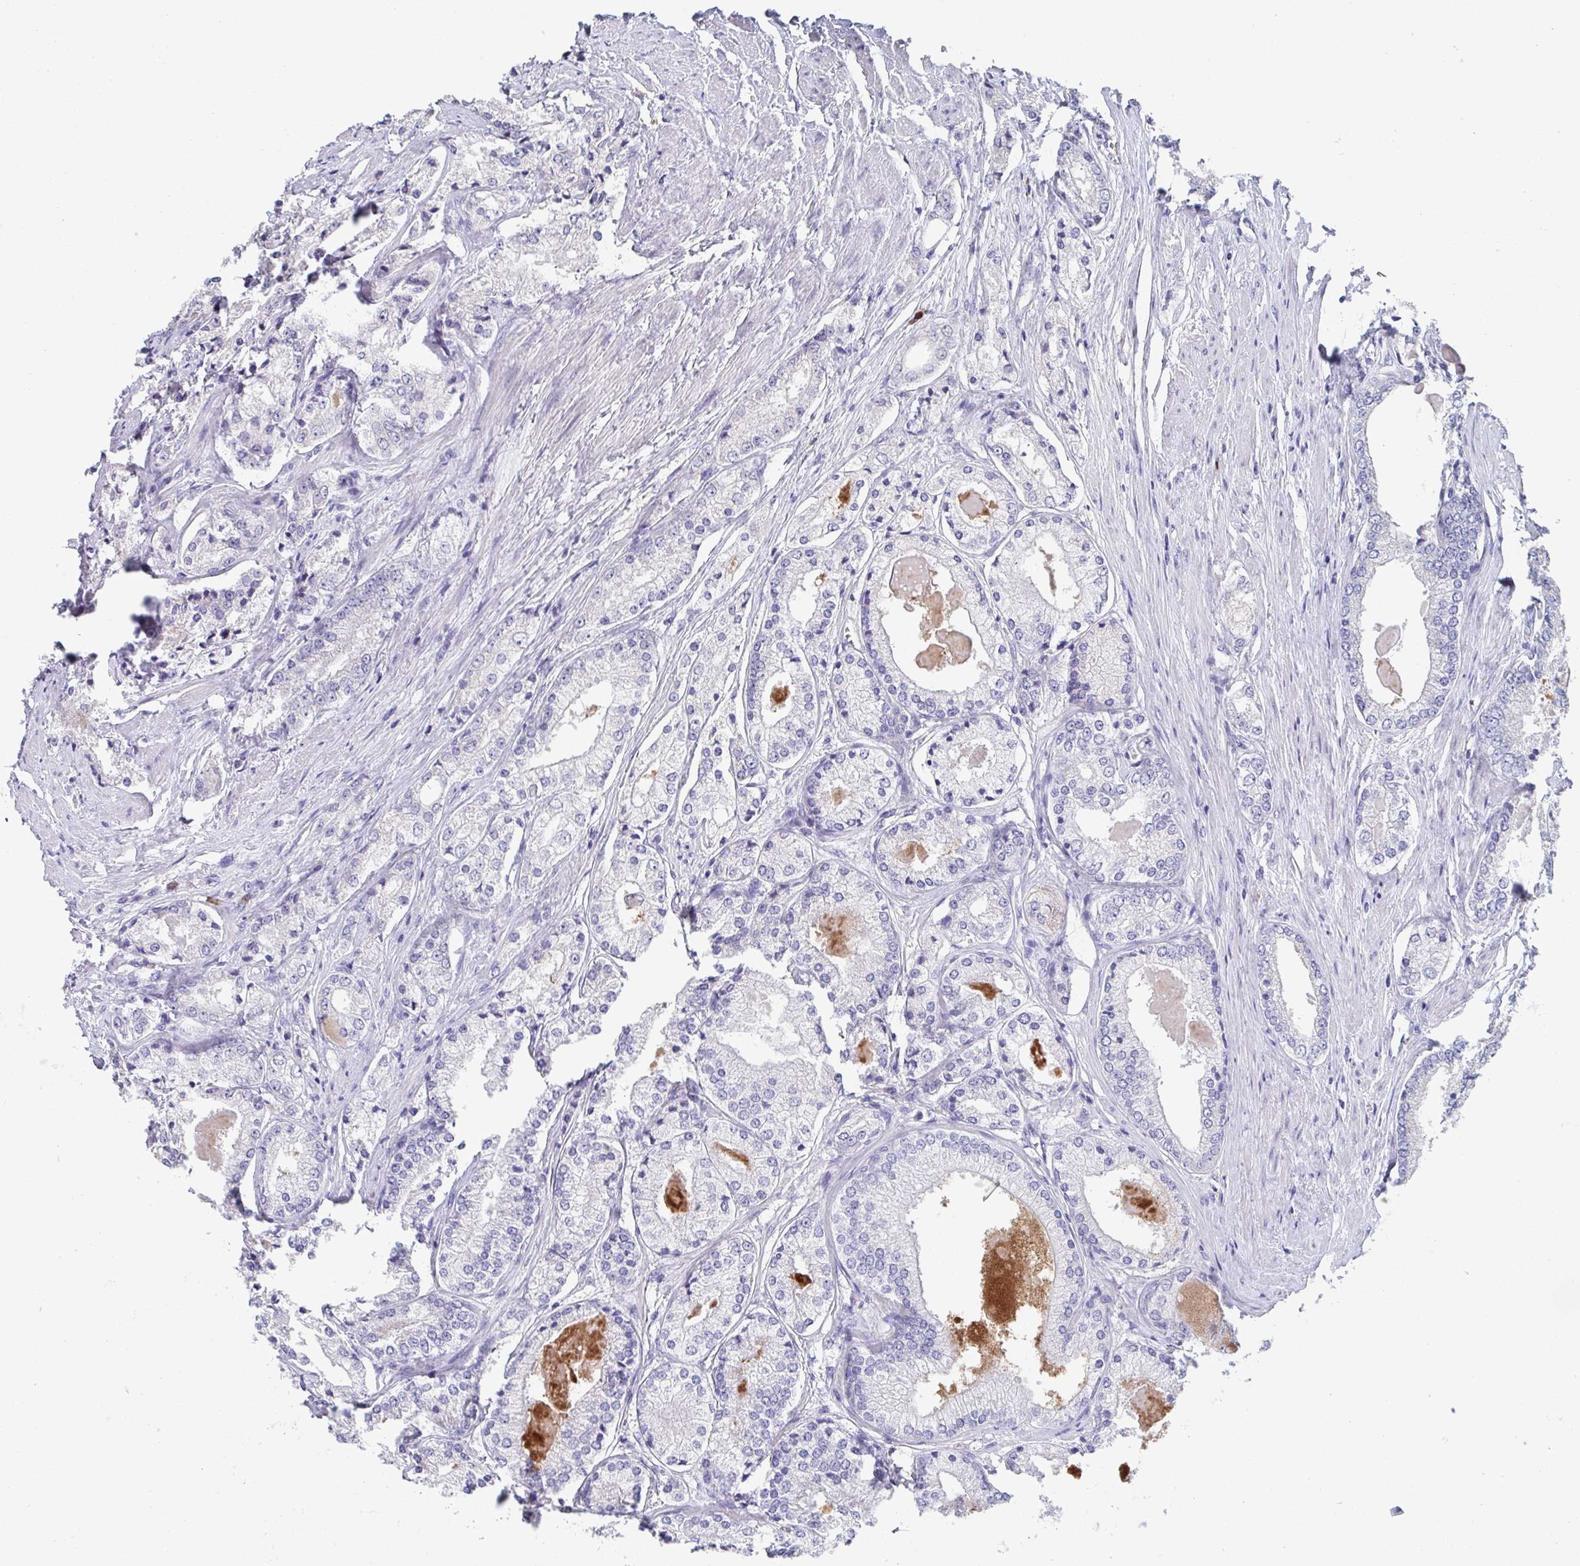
{"staining": {"intensity": "negative", "quantity": "none", "location": "none"}, "tissue": "prostate cancer", "cell_type": "Tumor cells", "image_type": "cancer", "snomed": [{"axis": "morphology", "description": "Adenocarcinoma, NOS"}, {"axis": "morphology", "description": "Adenocarcinoma, Low grade"}, {"axis": "topography", "description": "Prostate"}], "caption": "Adenocarcinoma (prostate) was stained to show a protein in brown. There is no significant staining in tumor cells. The staining is performed using DAB brown chromogen with nuclei counter-stained in using hematoxylin.", "gene": "LRRC58", "patient": {"sex": "male", "age": 68}}